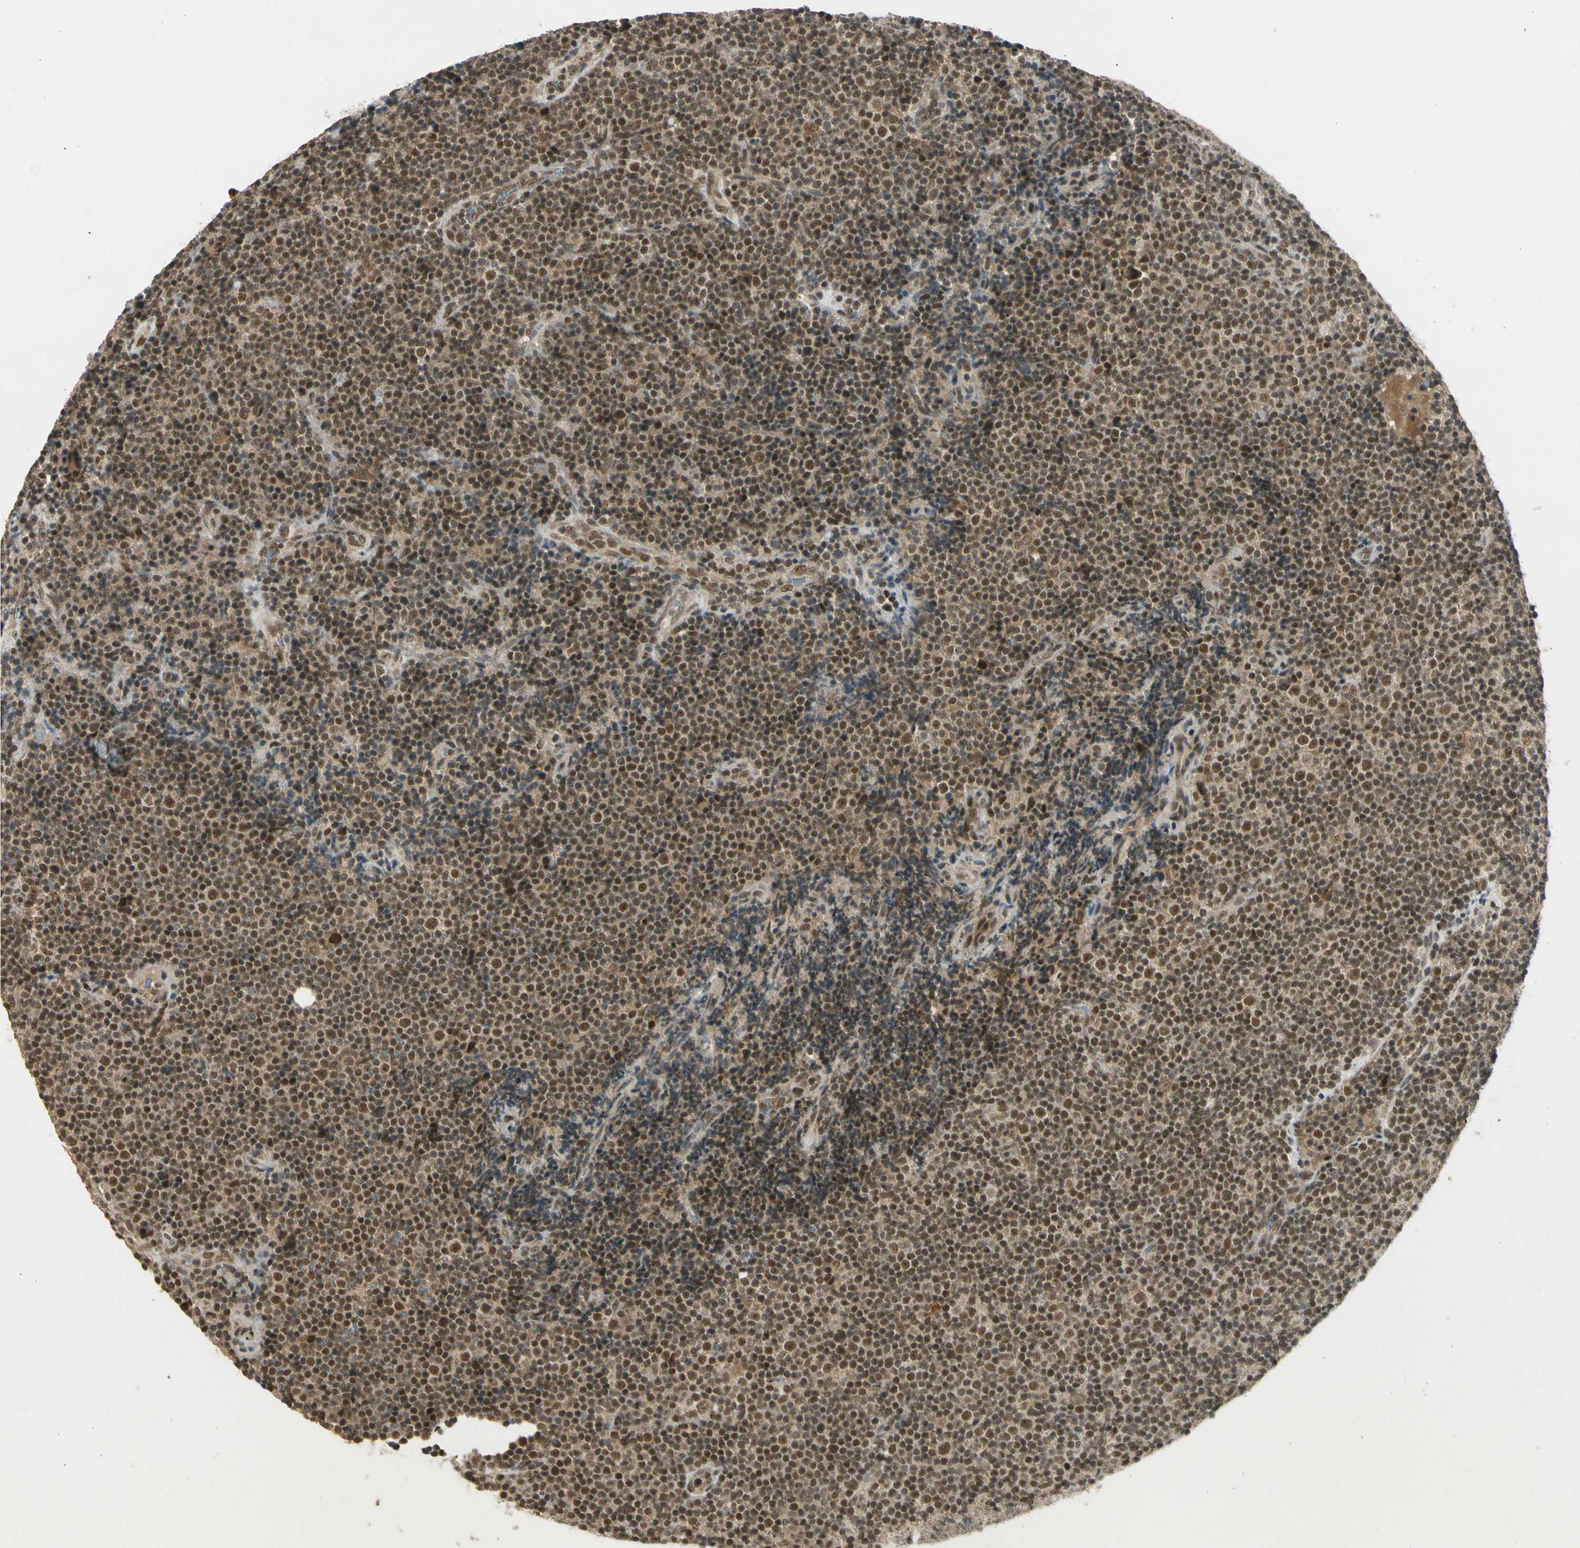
{"staining": {"intensity": "moderate", "quantity": ">75%", "location": "cytoplasmic/membranous,nuclear"}, "tissue": "lymphoma", "cell_type": "Tumor cells", "image_type": "cancer", "snomed": [{"axis": "morphology", "description": "Malignant lymphoma, non-Hodgkin's type, Low grade"}, {"axis": "topography", "description": "Lymph node"}], "caption": "A micrograph of lymphoma stained for a protein displays moderate cytoplasmic/membranous and nuclear brown staining in tumor cells. The staining was performed using DAB to visualize the protein expression in brown, while the nuclei were stained in blue with hematoxylin (Magnification: 20x).", "gene": "ZNF135", "patient": {"sex": "female", "age": 67}}